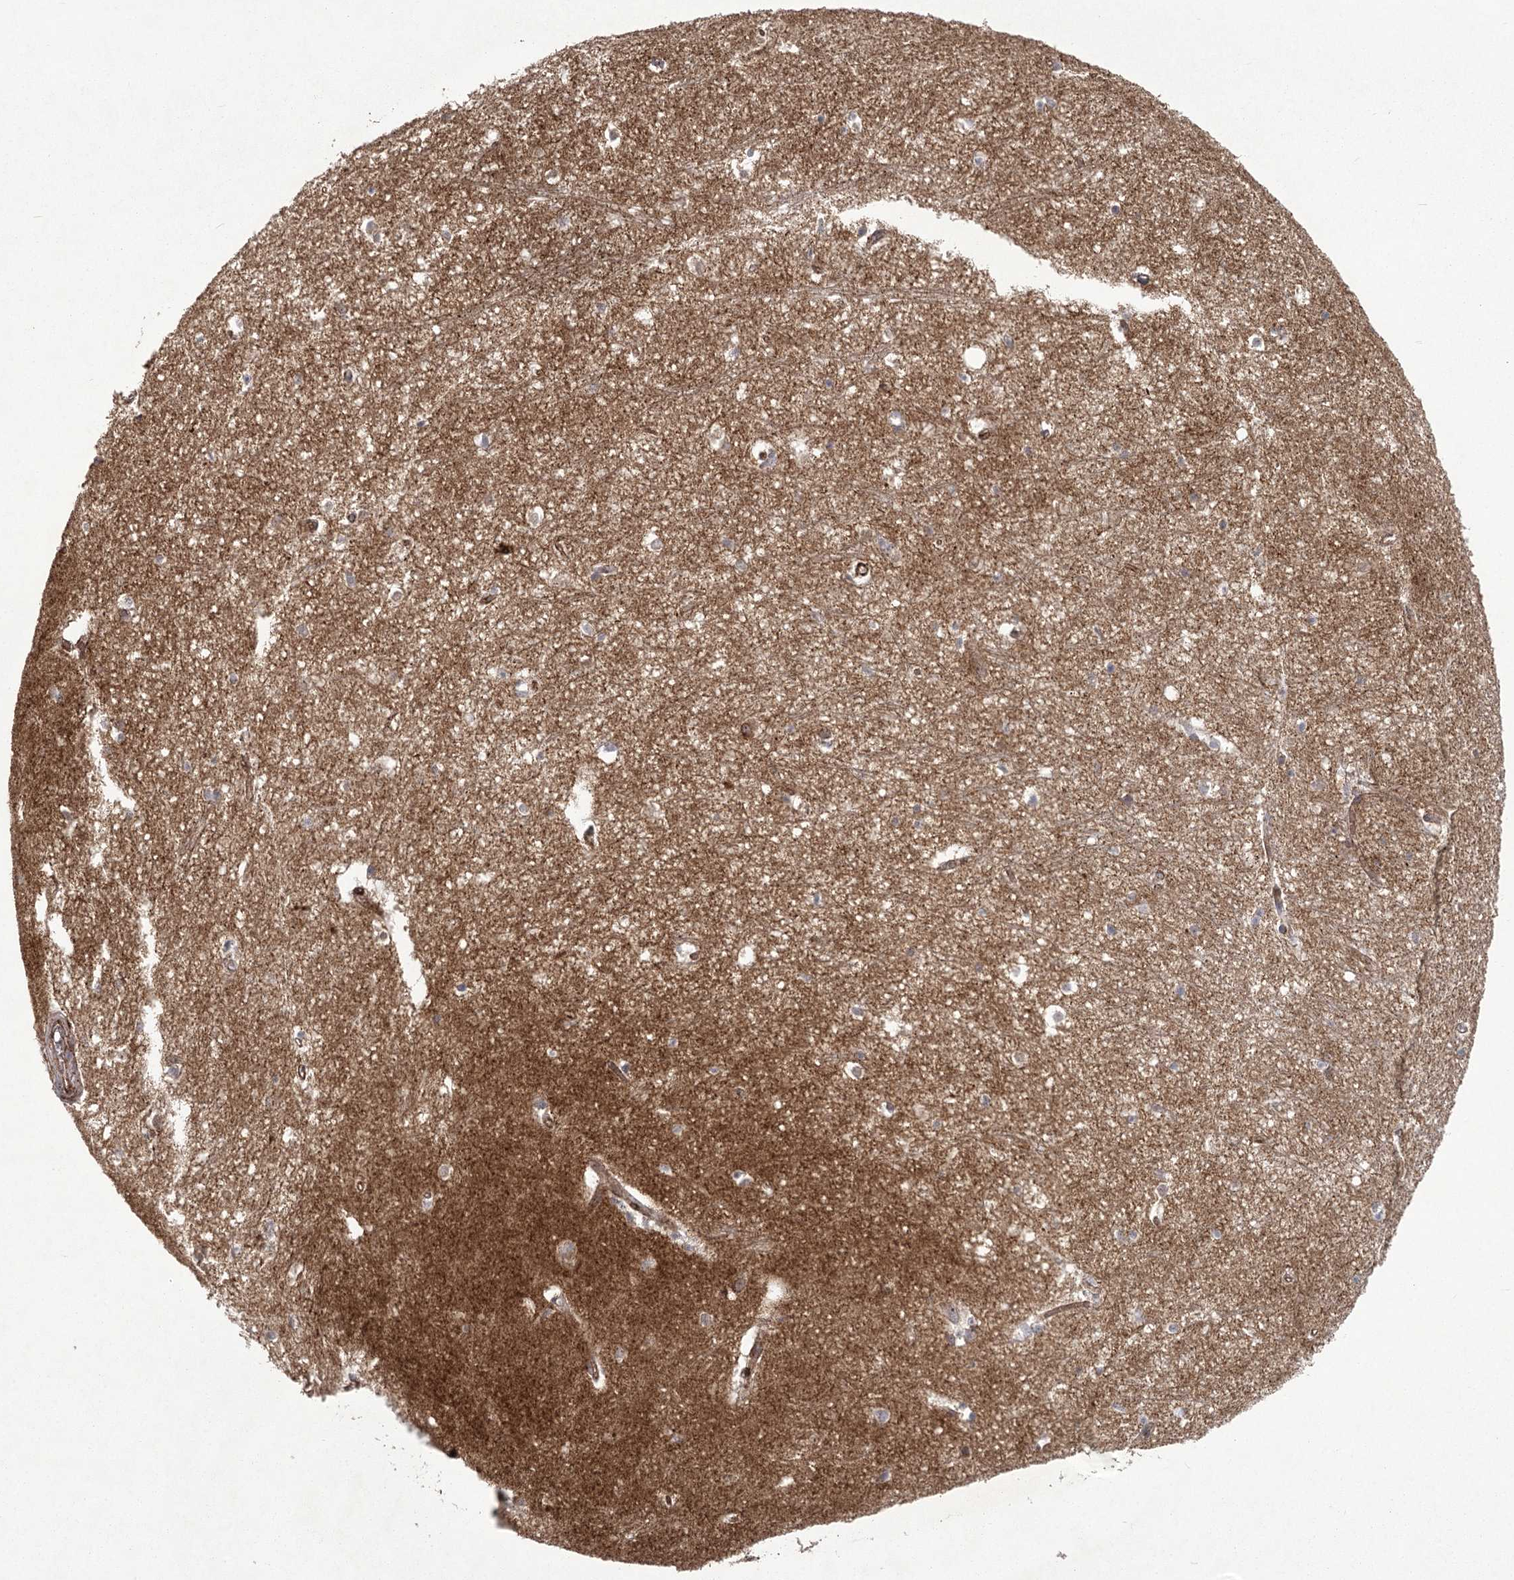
{"staining": {"intensity": "weak", "quantity": "<25%", "location": "cytoplasmic/membranous"}, "tissue": "hippocampus", "cell_type": "Glial cells", "image_type": "normal", "snomed": [{"axis": "morphology", "description": "Normal tissue, NOS"}, {"axis": "topography", "description": "Hippocampus"}], "caption": "Hippocampus was stained to show a protein in brown. There is no significant staining in glial cells. (Immunohistochemistry (ihc), brightfield microscopy, high magnification).", "gene": "PARM1", "patient": {"sex": "female", "age": 64}}